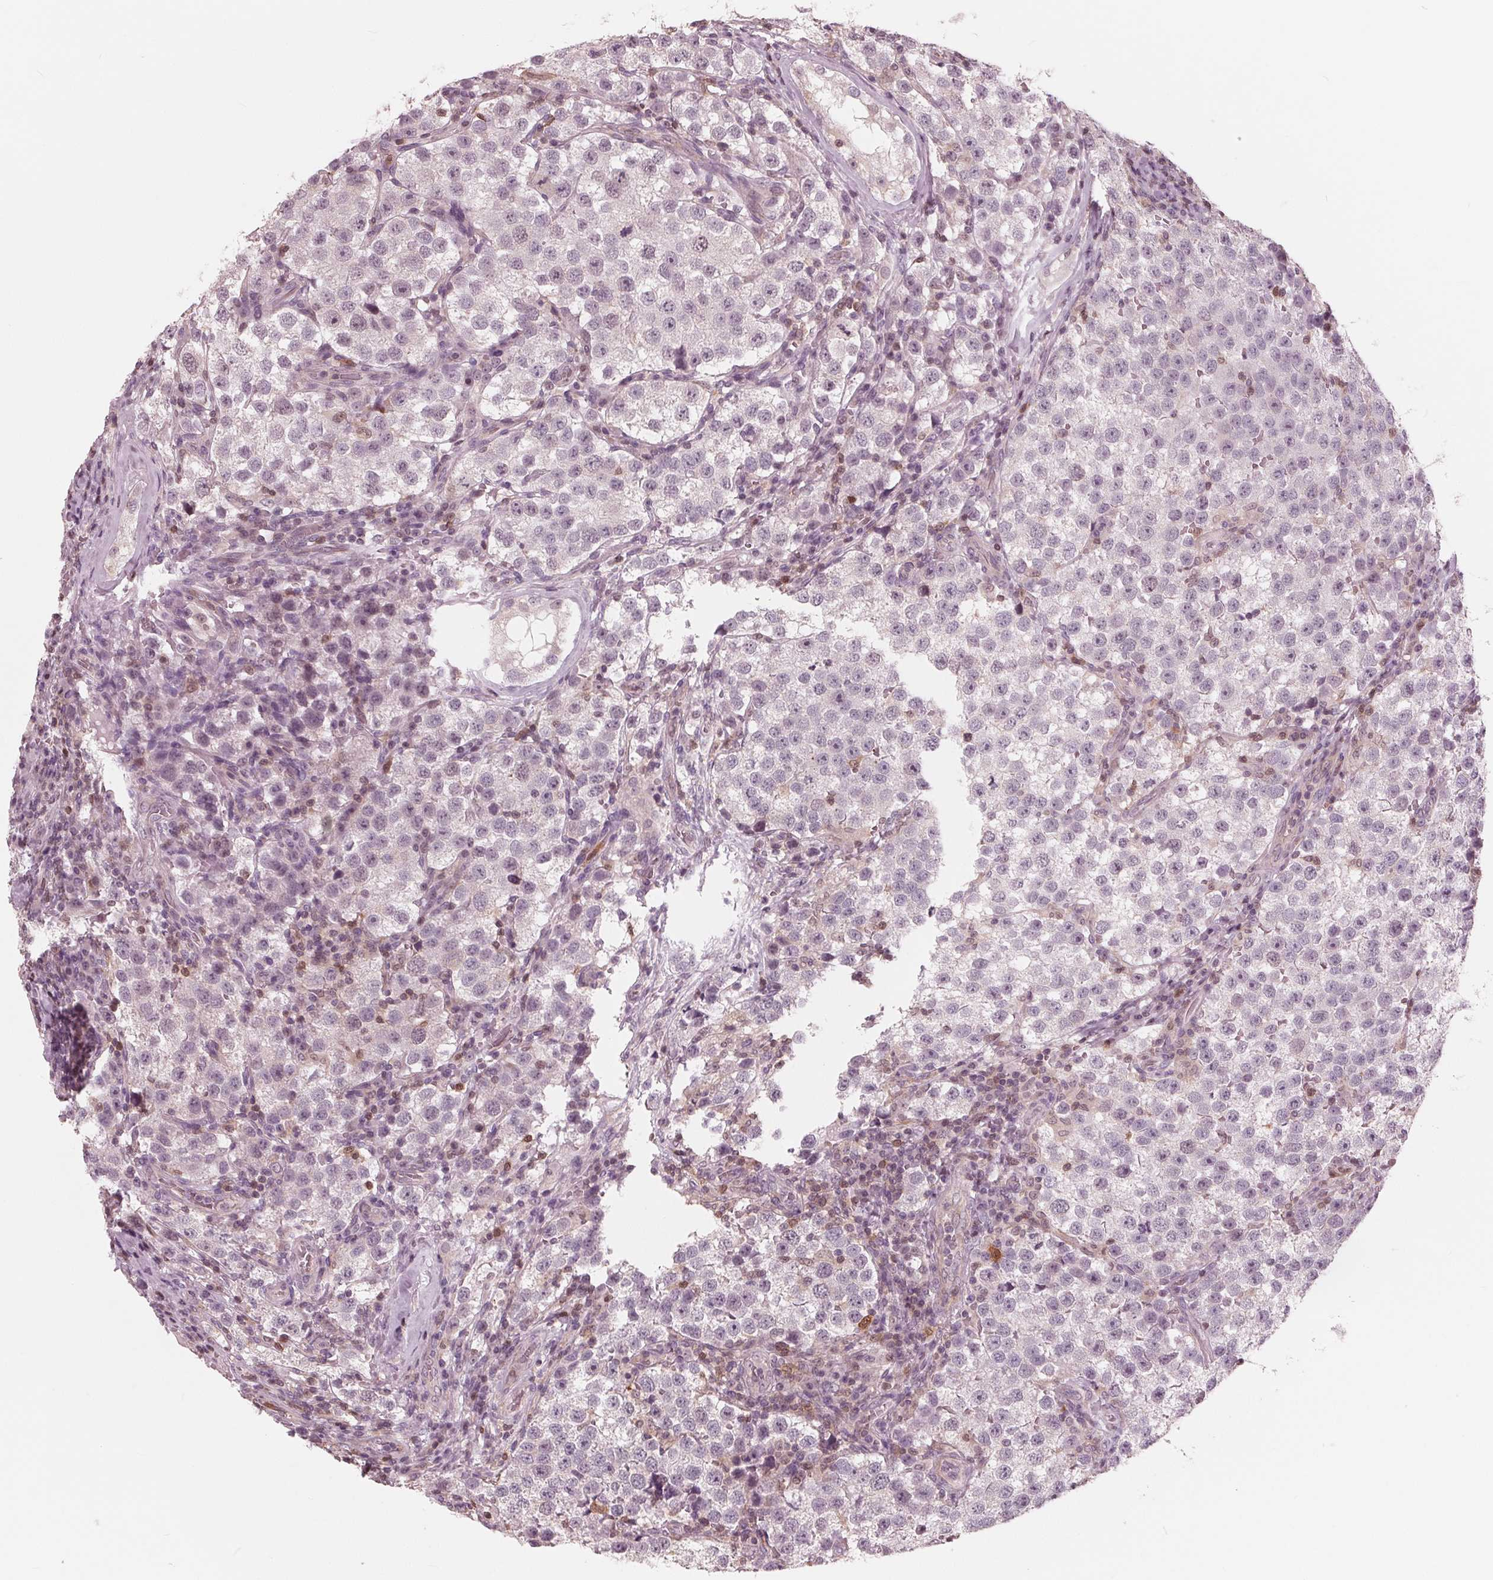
{"staining": {"intensity": "negative", "quantity": "none", "location": "none"}, "tissue": "testis cancer", "cell_type": "Tumor cells", "image_type": "cancer", "snomed": [{"axis": "morphology", "description": "Seminoma, NOS"}, {"axis": "topography", "description": "Testis"}], "caption": "Tumor cells are negative for protein expression in human testis seminoma.", "gene": "ING3", "patient": {"sex": "male", "age": 37}}